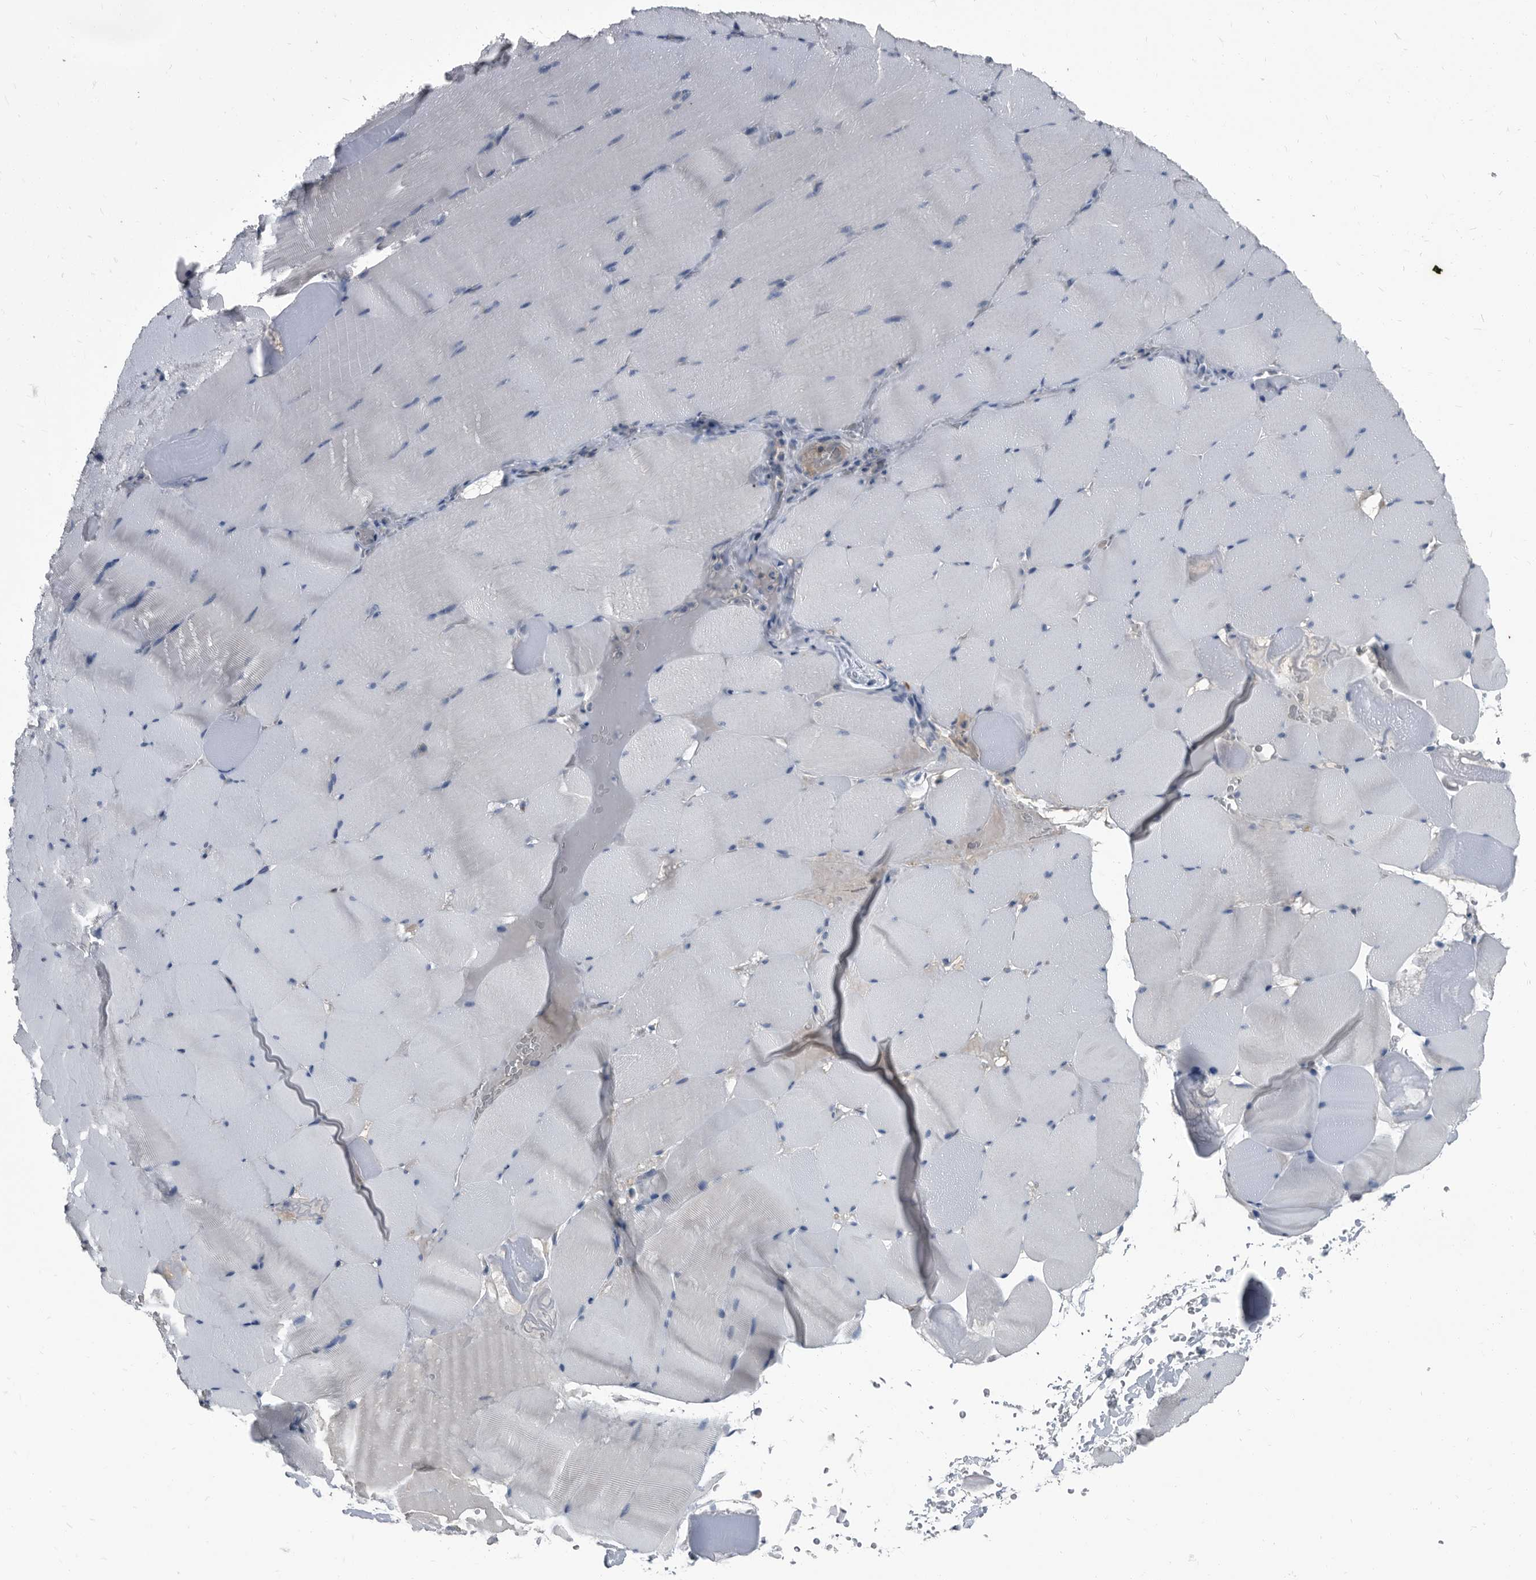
{"staining": {"intensity": "negative", "quantity": "none", "location": "none"}, "tissue": "skeletal muscle", "cell_type": "Myocytes", "image_type": "normal", "snomed": [{"axis": "morphology", "description": "Normal tissue, NOS"}, {"axis": "topography", "description": "Skeletal muscle"}], "caption": "IHC of unremarkable skeletal muscle displays no positivity in myocytes.", "gene": "CDV3", "patient": {"sex": "male", "age": 62}}